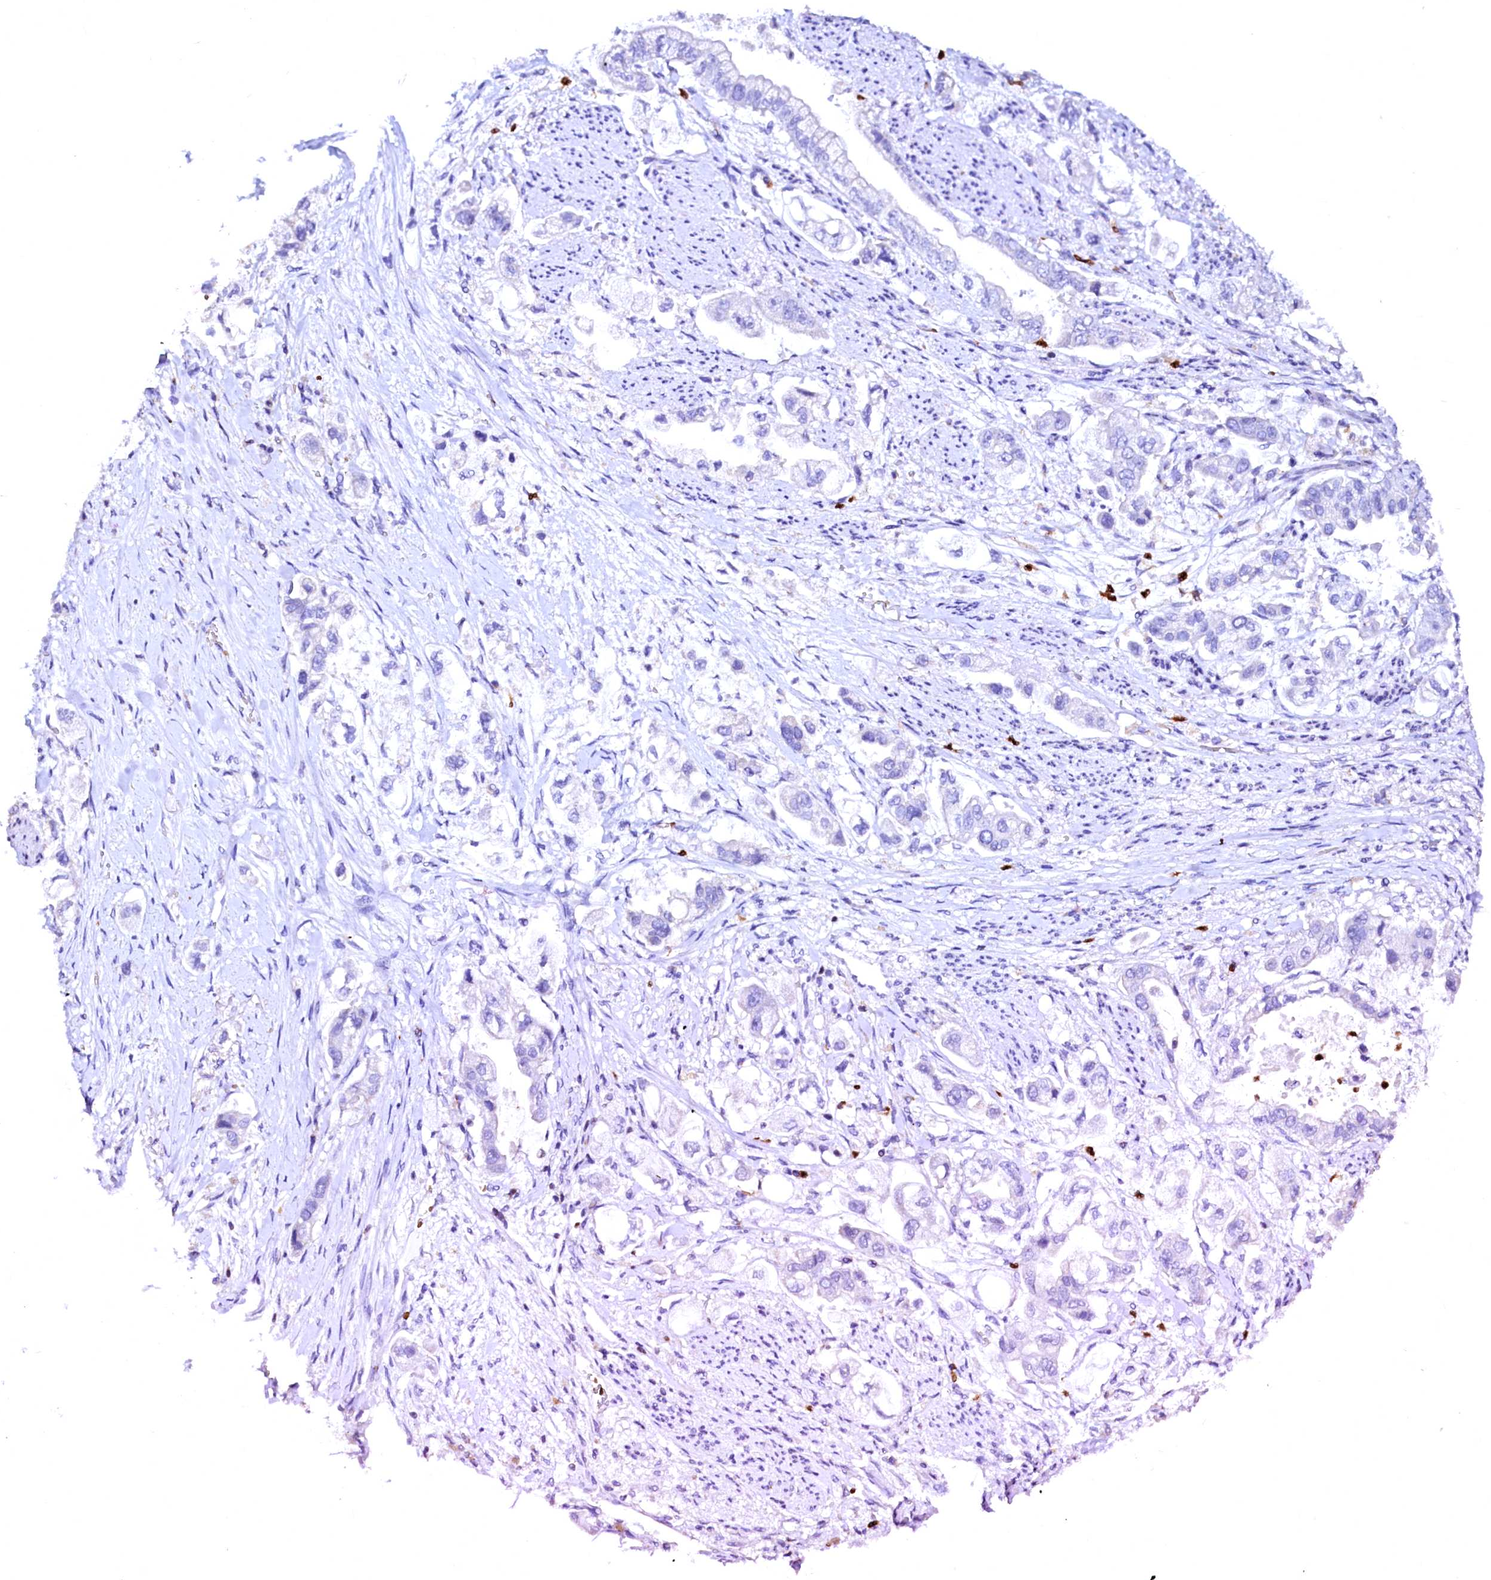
{"staining": {"intensity": "negative", "quantity": "none", "location": "none"}, "tissue": "stomach cancer", "cell_type": "Tumor cells", "image_type": "cancer", "snomed": [{"axis": "morphology", "description": "Adenocarcinoma, NOS"}, {"axis": "topography", "description": "Stomach"}], "caption": "Adenocarcinoma (stomach) stained for a protein using IHC reveals no staining tumor cells.", "gene": "RAB27A", "patient": {"sex": "male", "age": 62}}